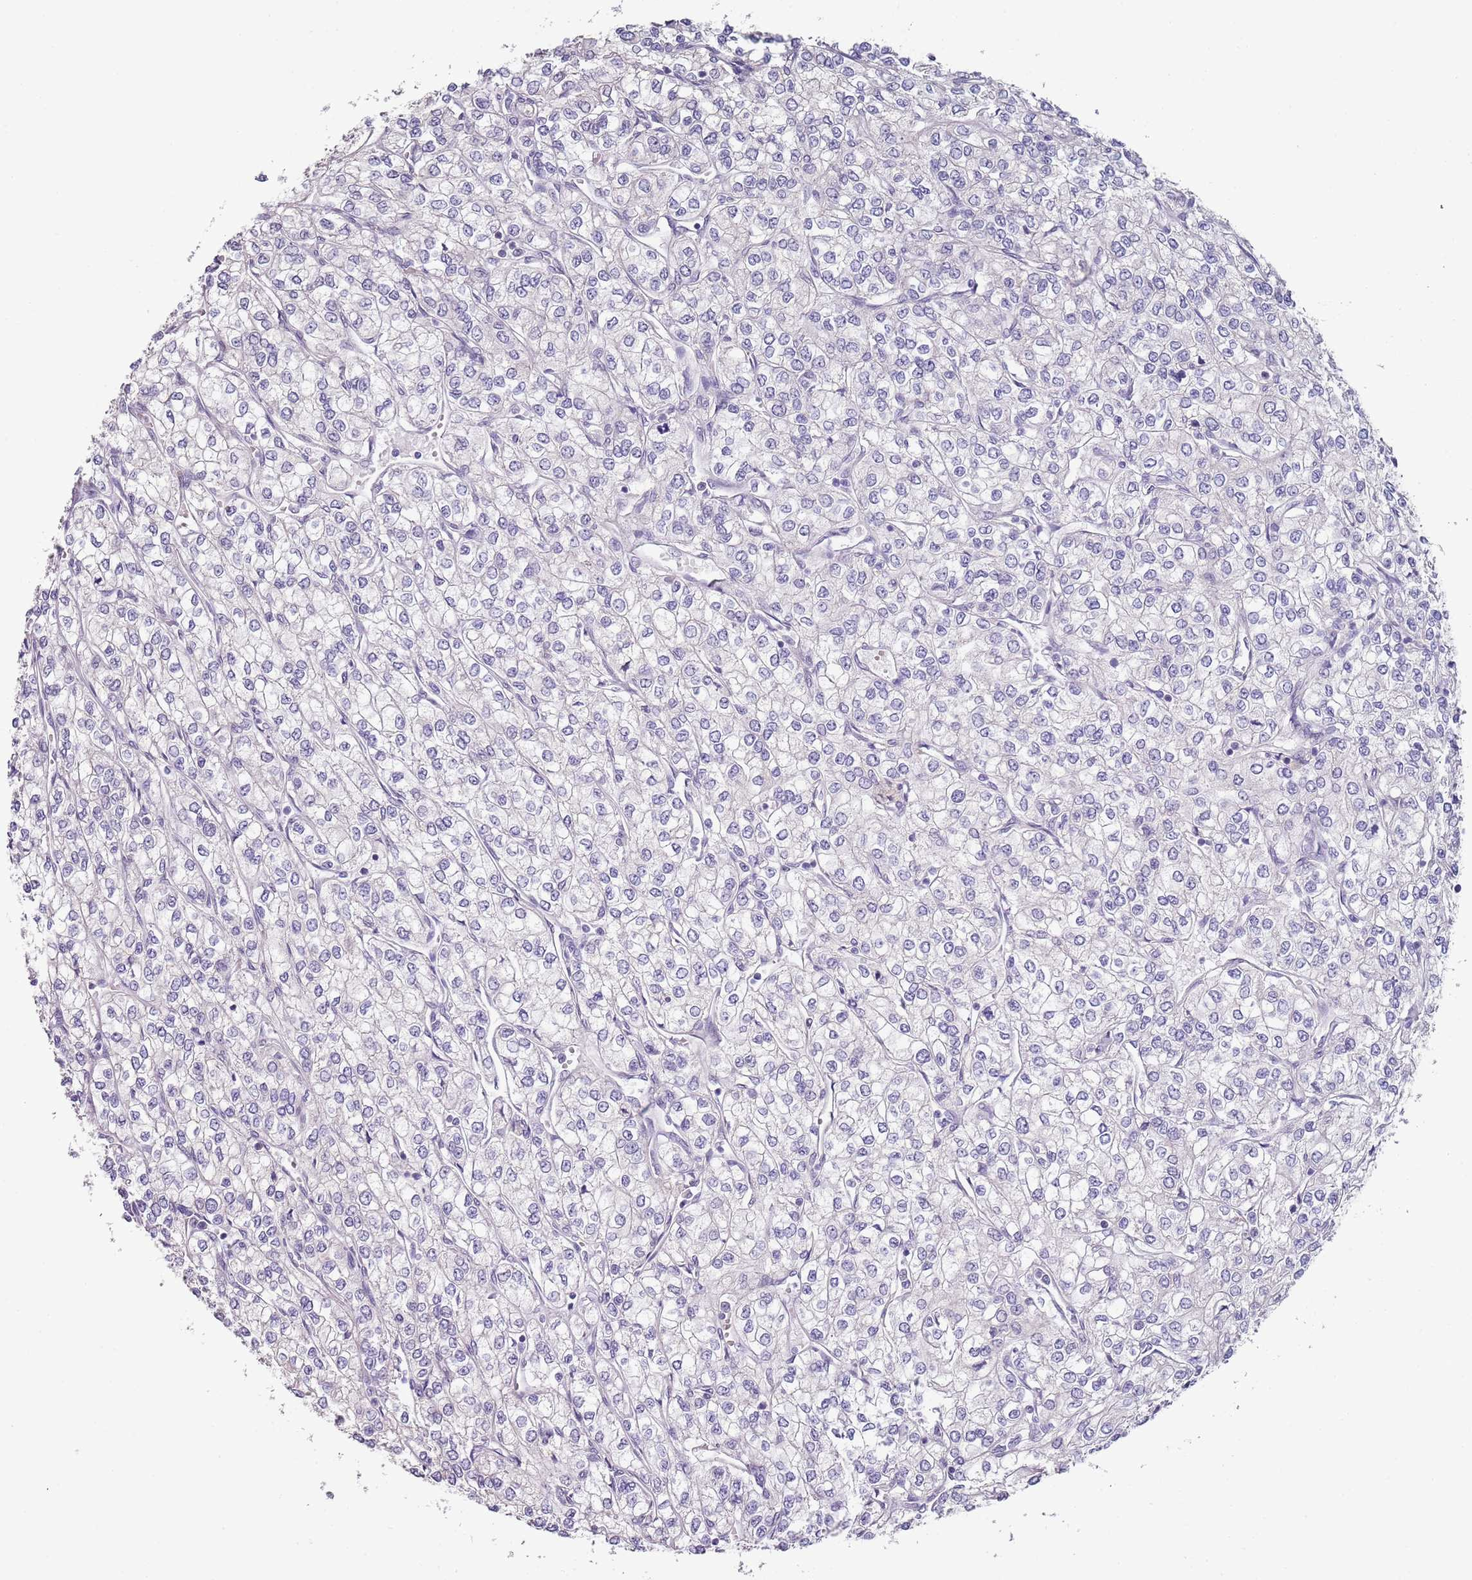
{"staining": {"intensity": "negative", "quantity": "none", "location": "none"}, "tissue": "renal cancer", "cell_type": "Tumor cells", "image_type": "cancer", "snomed": [{"axis": "morphology", "description": "Adenocarcinoma, NOS"}, {"axis": "topography", "description": "Kidney"}], "caption": "High magnification brightfield microscopy of renal cancer (adenocarcinoma) stained with DAB (3,3'-diaminobenzidine) (brown) and counterstained with hematoxylin (blue): tumor cells show no significant positivity.", "gene": "NBPF3", "patient": {"sex": "male", "age": 80}}